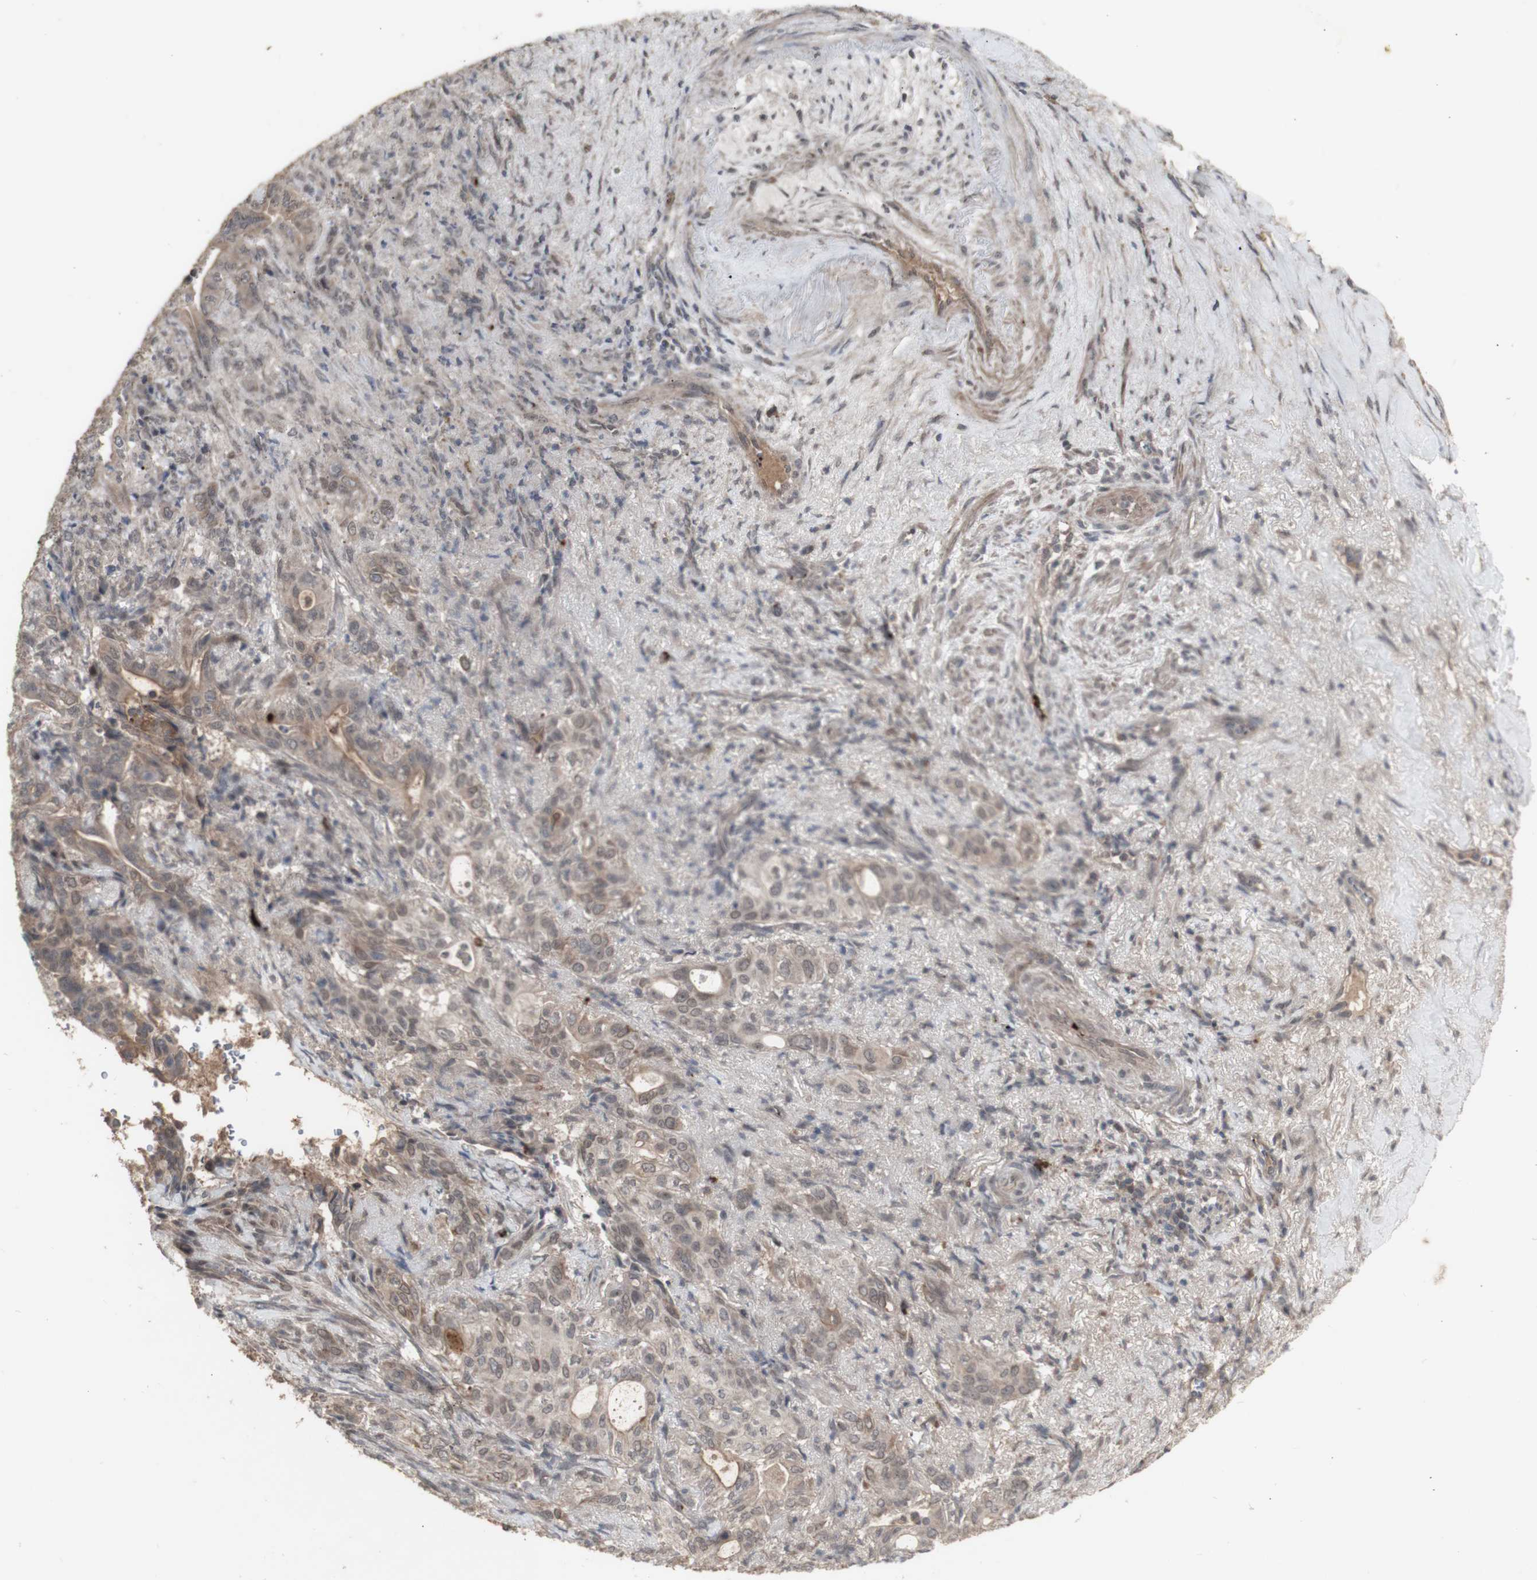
{"staining": {"intensity": "weak", "quantity": ">75%", "location": "cytoplasmic/membranous,nuclear"}, "tissue": "liver cancer", "cell_type": "Tumor cells", "image_type": "cancer", "snomed": [{"axis": "morphology", "description": "Cholangiocarcinoma"}, {"axis": "topography", "description": "Liver"}], "caption": "The histopathology image reveals a brown stain indicating the presence of a protein in the cytoplasmic/membranous and nuclear of tumor cells in liver cholangiocarcinoma.", "gene": "ALOX12", "patient": {"sex": "female", "age": 67}}